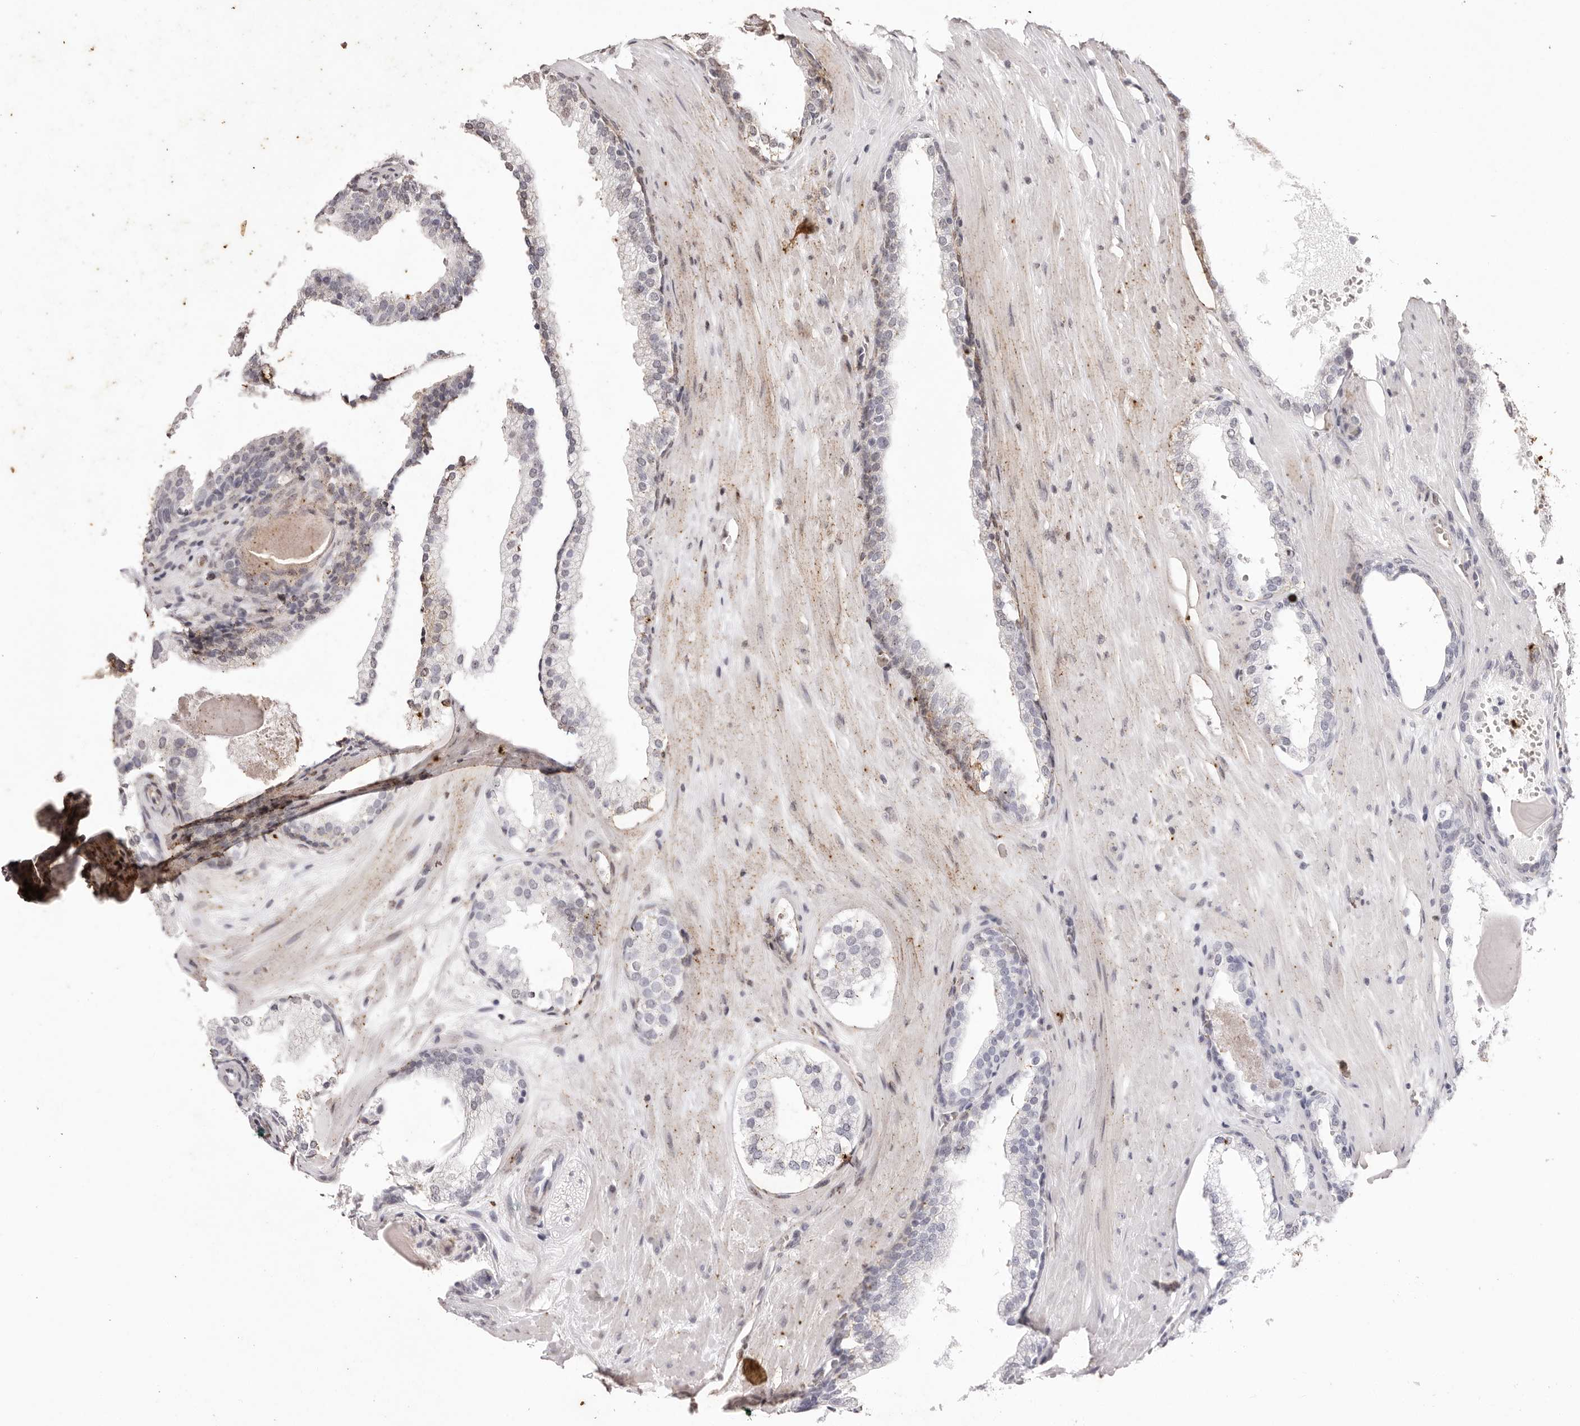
{"staining": {"intensity": "negative", "quantity": "none", "location": "none"}, "tissue": "prostate cancer", "cell_type": "Tumor cells", "image_type": "cancer", "snomed": [{"axis": "morphology", "description": "Adenocarcinoma, High grade"}, {"axis": "topography", "description": "Prostate"}], "caption": "Immunohistochemistry micrograph of human prostate cancer (high-grade adenocarcinoma) stained for a protein (brown), which shows no expression in tumor cells.", "gene": "RPS6KA5", "patient": {"sex": "male", "age": 60}}